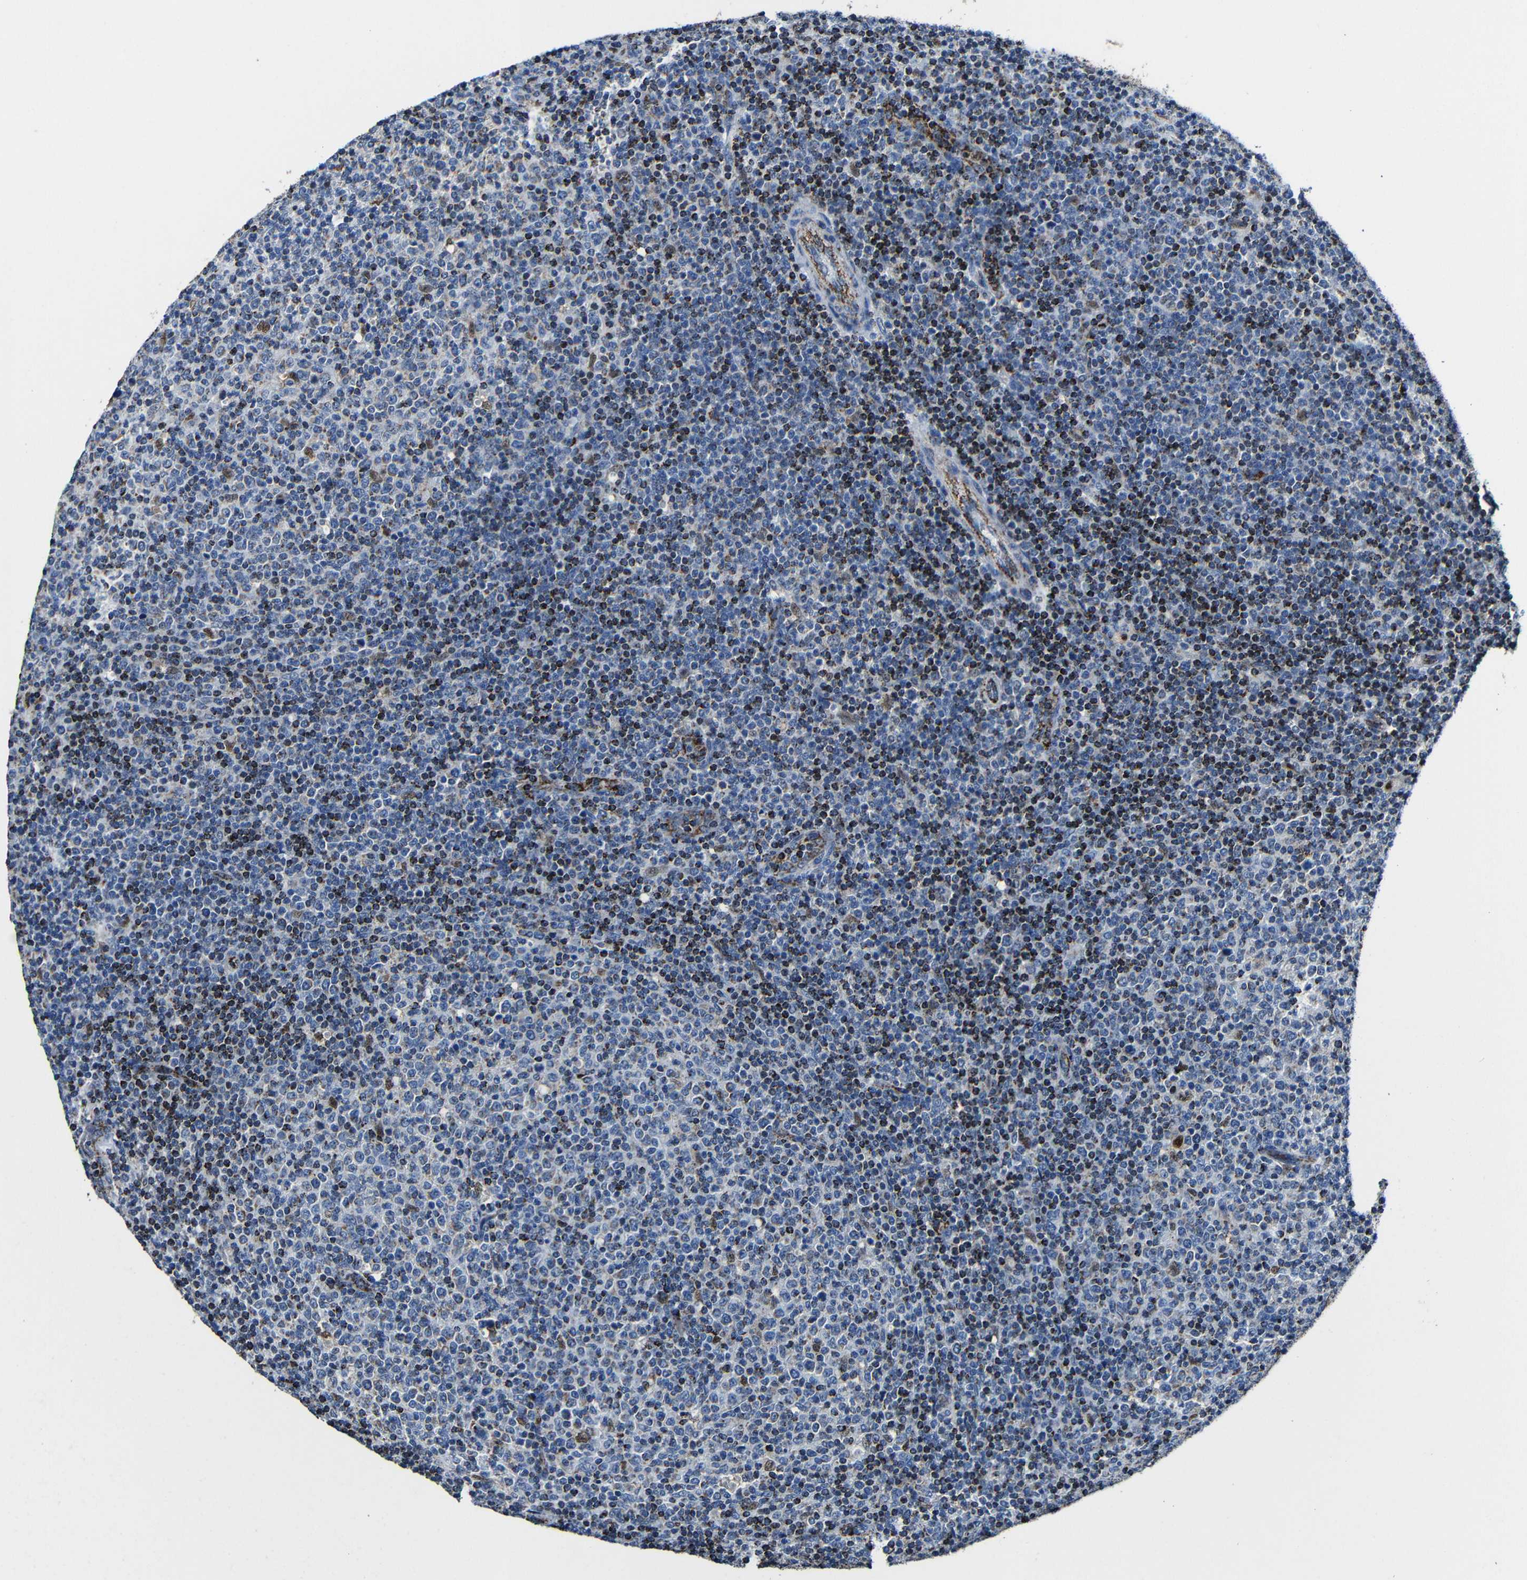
{"staining": {"intensity": "strong", "quantity": "<25%", "location": "cytoplasmic/membranous"}, "tissue": "lymphoma", "cell_type": "Tumor cells", "image_type": "cancer", "snomed": [{"axis": "morphology", "description": "Malignant lymphoma, non-Hodgkin's type, Low grade"}, {"axis": "topography", "description": "Lymph node"}], "caption": "Brown immunohistochemical staining in human low-grade malignant lymphoma, non-Hodgkin's type shows strong cytoplasmic/membranous positivity in approximately <25% of tumor cells. (DAB (3,3'-diaminobenzidine) IHC with brightfield microscopy, high magnification).", "gene": "CA5B", "patient": {"sex": "male", "age": 70}}